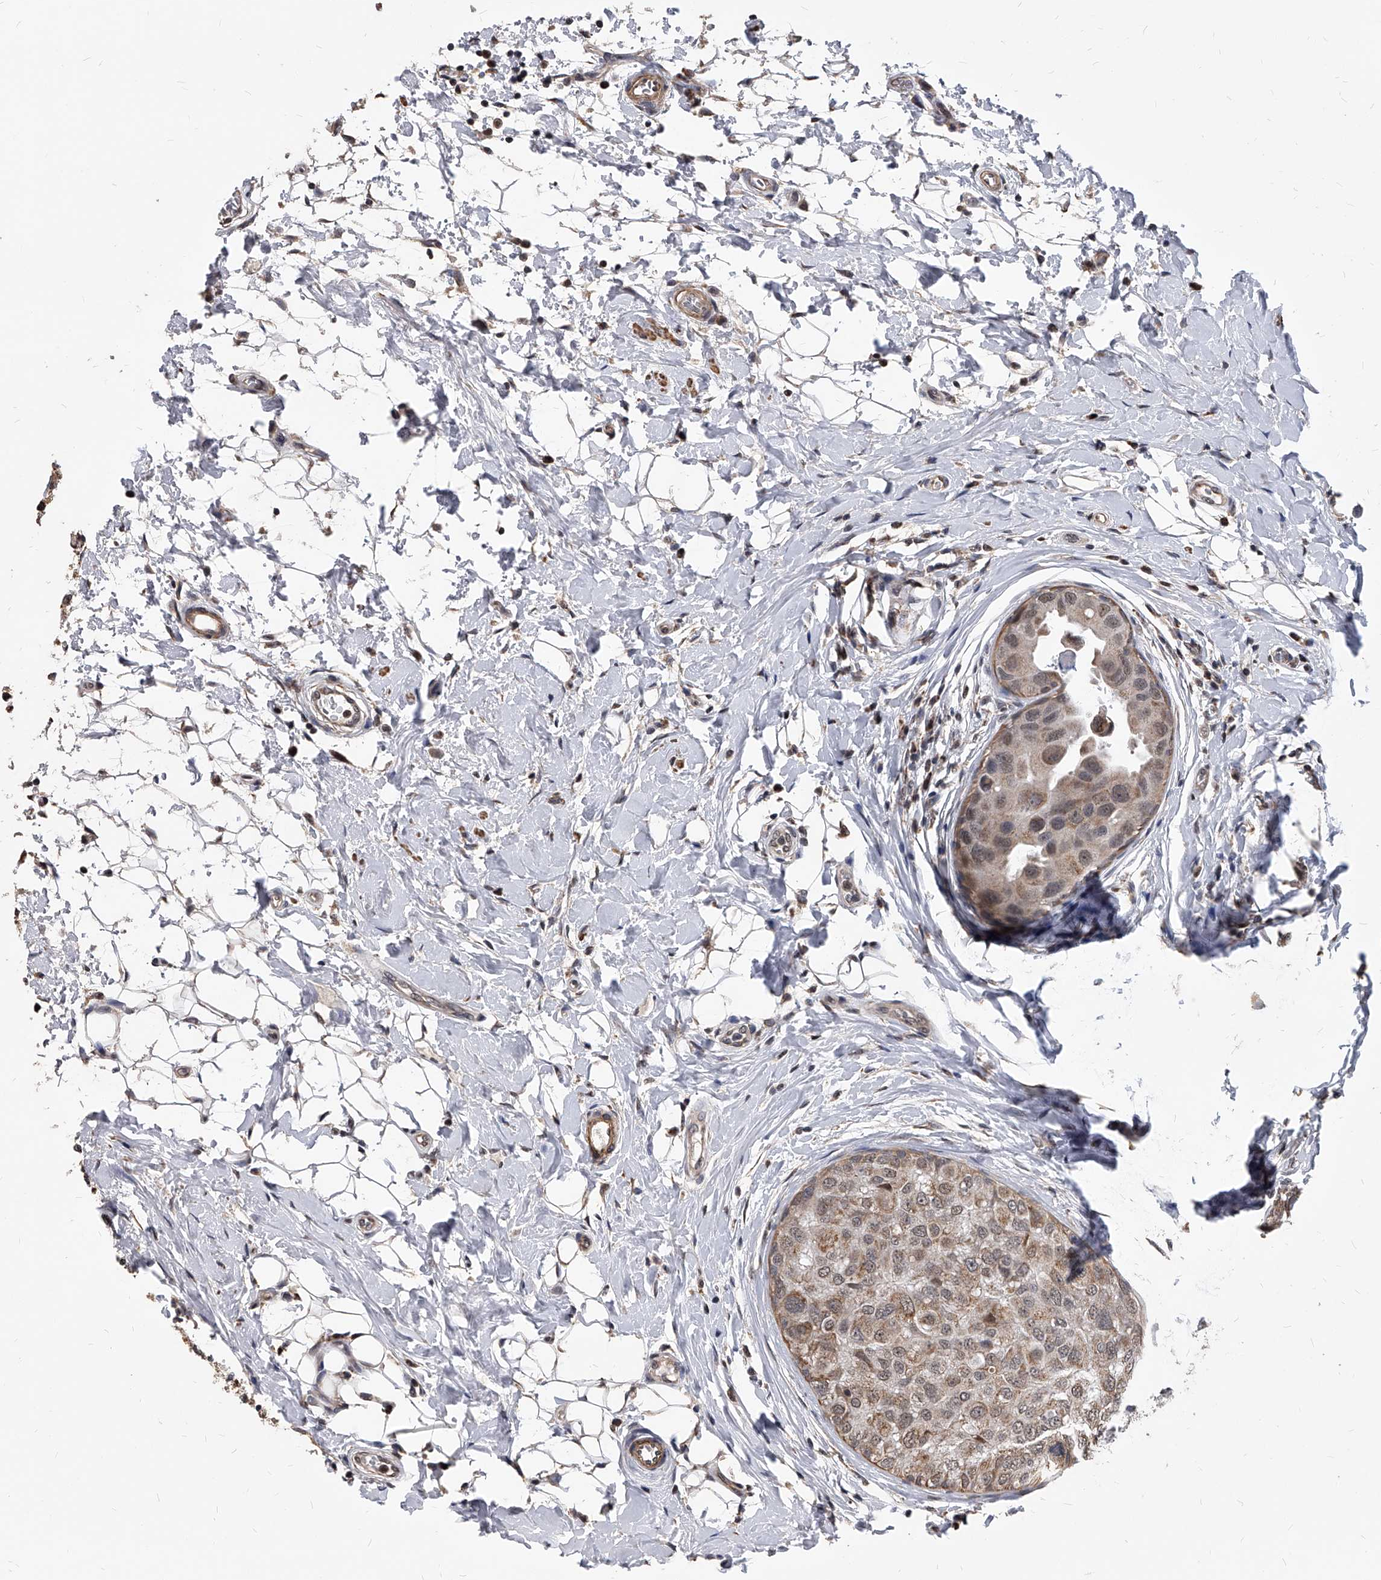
{"staining": {"intensity": "weak", "quantity": ">75%", "location": "cytoplasmic/membranous"}, "tissue": "breast cancer", "cell_type": "Tumor cells", "image_type": "cancer", "snomed": [{"axis": "morphology", "description": "Duct carcinoma"}, {"axis": "topography", "description": "Breast"}], "caption": "This image displays immunohistochemistry (IHC) staining of human breast cancer, with low weak cytoplasmic/membranous staining in approximately >75% of tumor cells.", "gene": "DUSP22", "patient": {"sex": "female", "age": 27}}